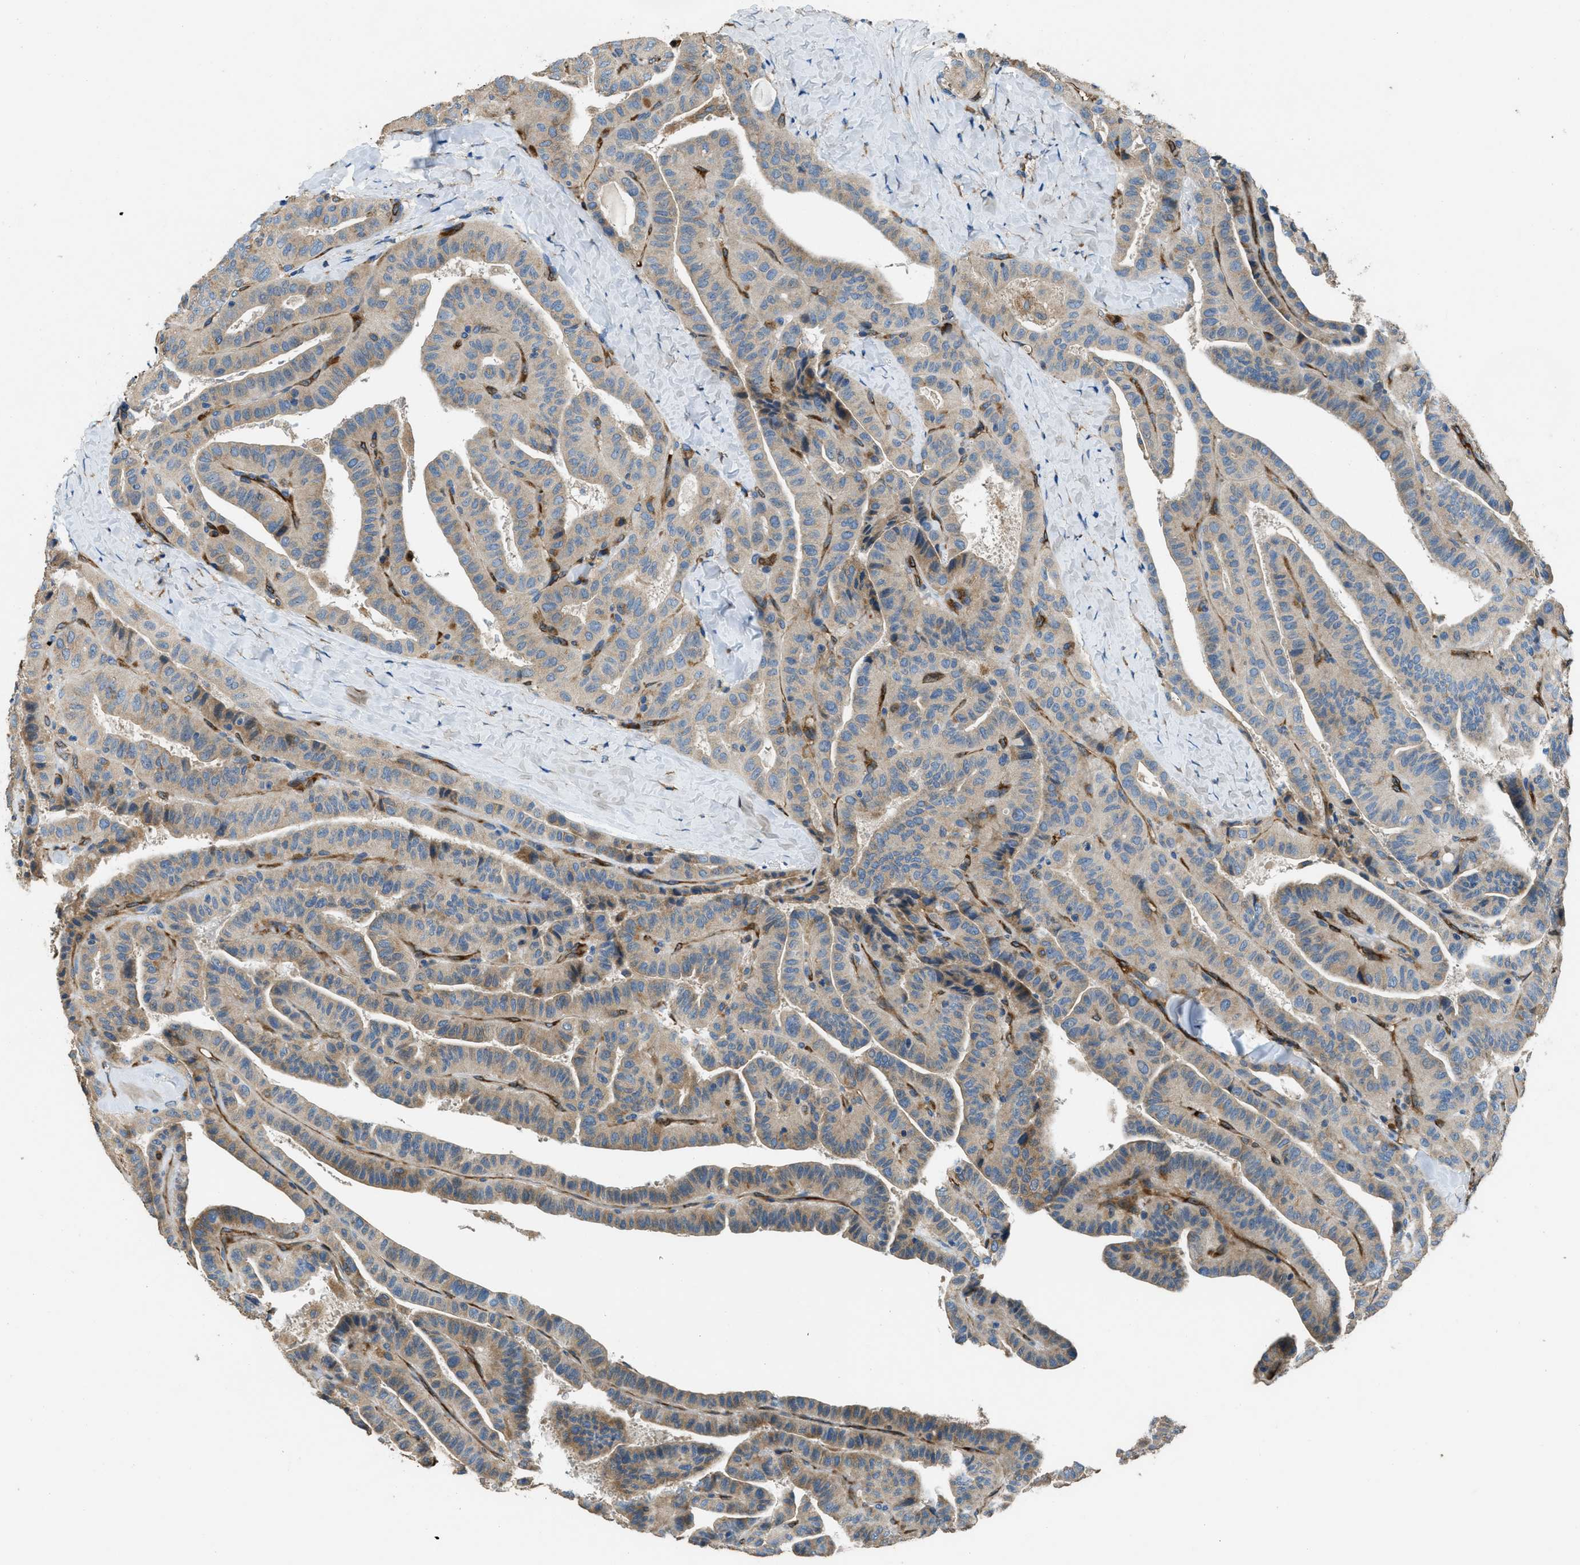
{"staining": {"intensity": "weak", "quantity": ">75%", "location": "cytoplasmic/membranous"}, "tissue": "thyroid cancer", "cell_type": "Tumor cells", "image_type": "cancer", "snomed": [{"axis": "morphology", "description": "Papillary adenocarcinoma, NOS"}, {"axis": "topography", "description": "Thyroid gland"}], "caption": "The histopathology image demonstrates immunohistochemical staining of papillary adenocarcinoma (thyroid). There is weak cytoplasmic/membranous positivity is appreciated in approximately >75% of tumor cells.", "gene": "GIMAP8", "patient": {"sex": "male", "age": 77}}